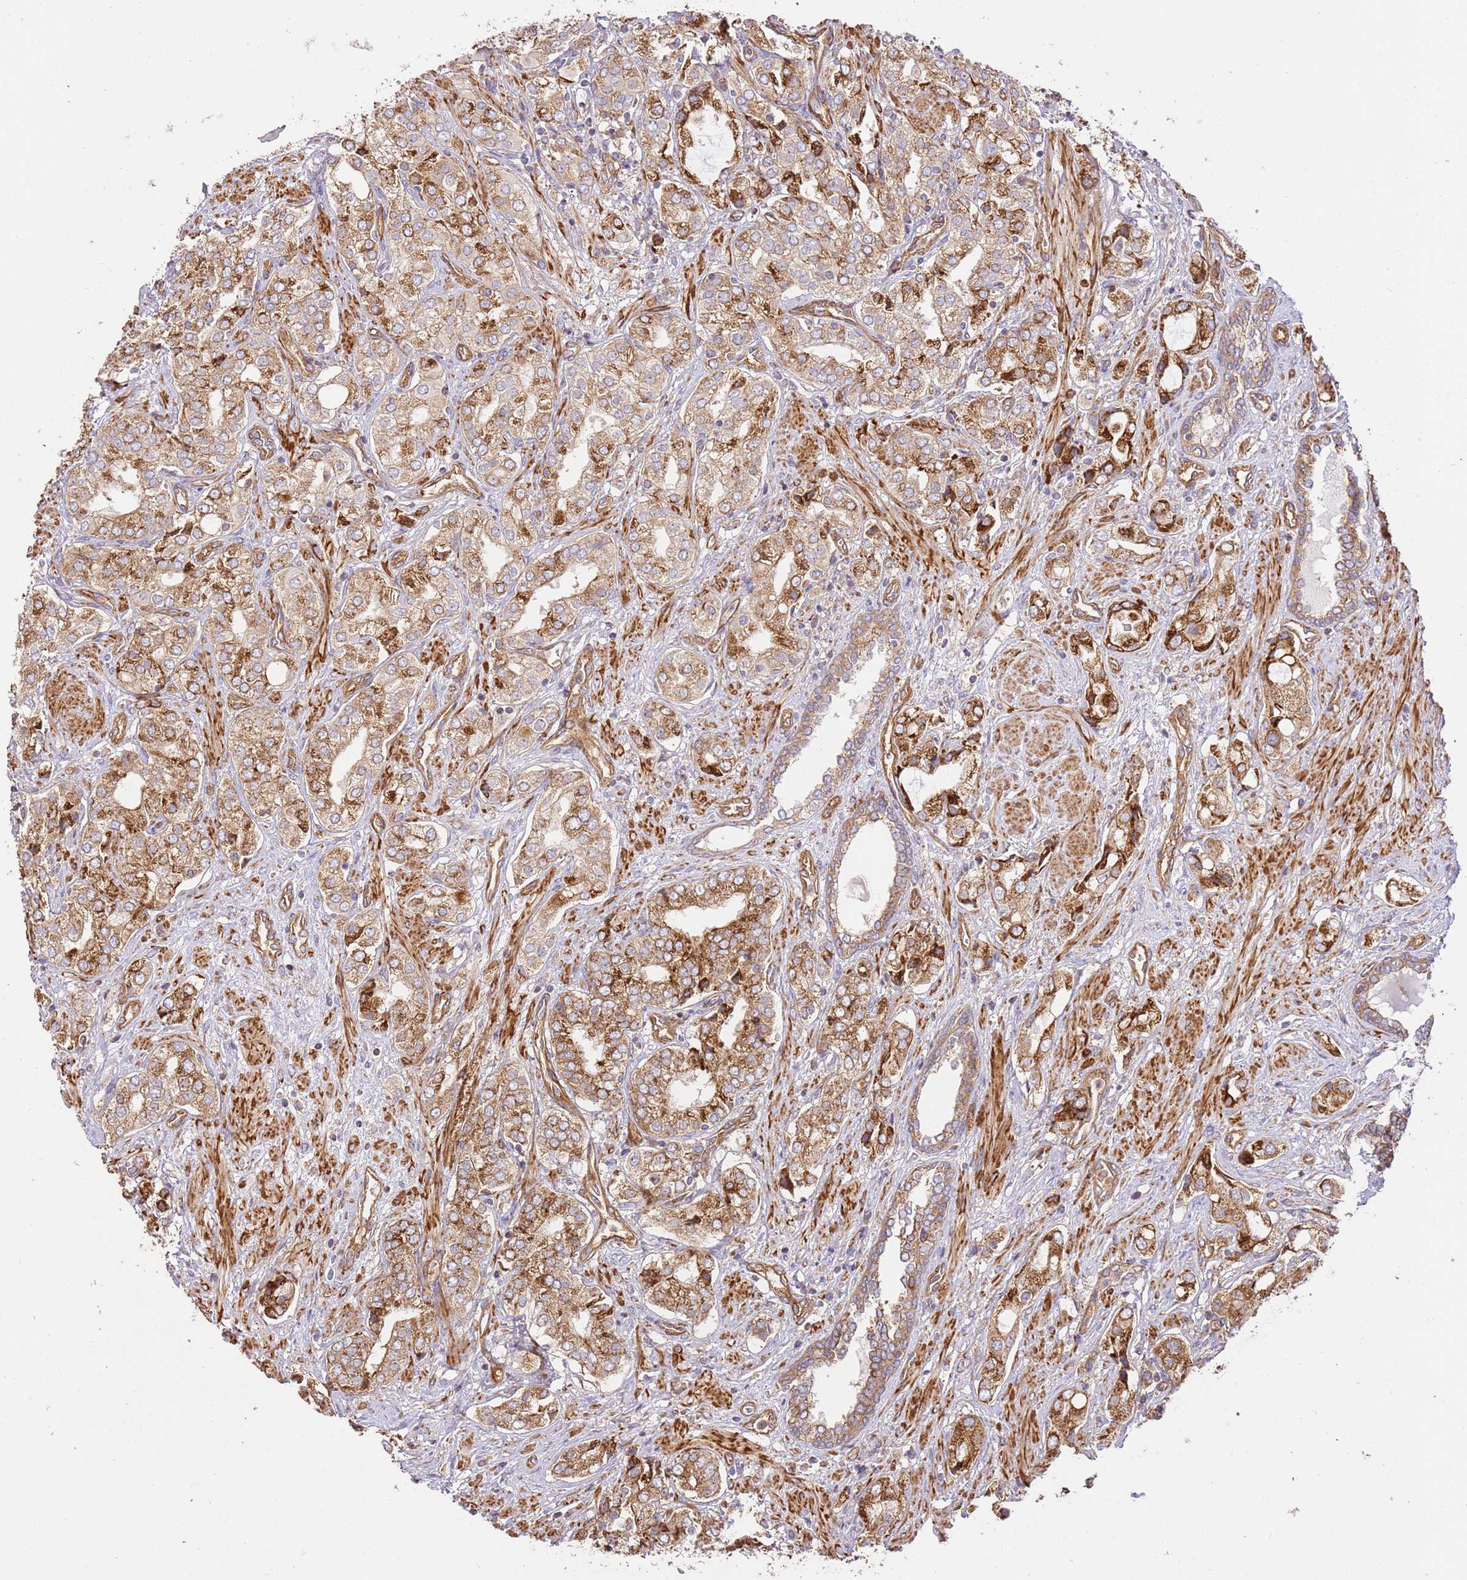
{"staining": {"intensity": "strong", "quantity": ">75%", "location": "cytoplasmic/membranous"}, "tissue": "prostate cancer", "cell_type": "Tumor cells", "image_type": "cancer", "snomed": [{"axis": "morphology", "description": "Adenocarcinoma, High grade"}, {"axis": "topography", "description": "Prostate"}], "caption": "The micrograph shows a brown stain indicating the presence of a protein in the cytoplasmic/membranous of tumor cells in prostate cancer (high-grade adenocarcinoma).", "gene": "ZBTB39", "patient": {"sex": "male", "age": 71}}